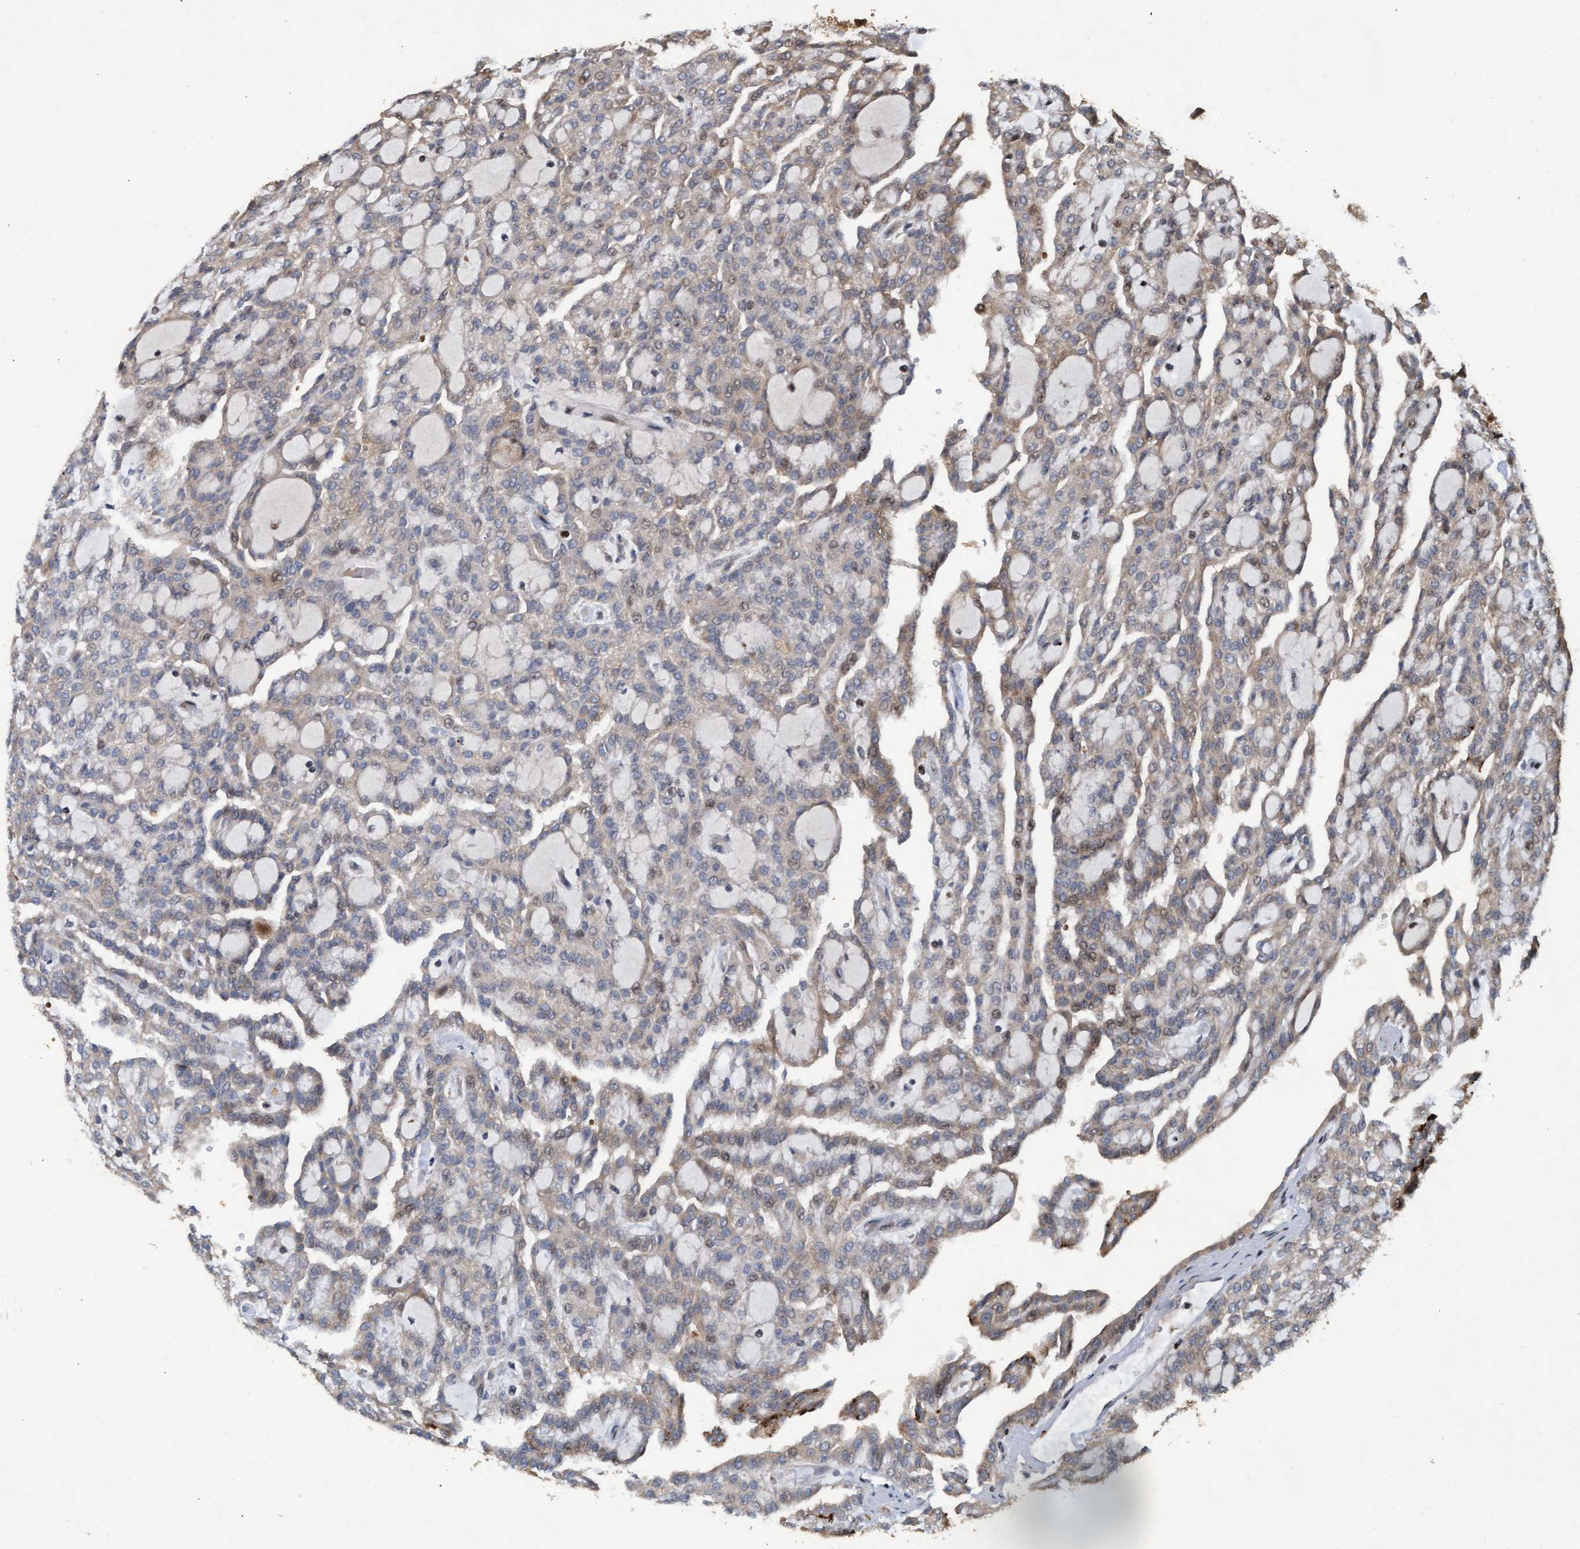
{"staining": {"intensity": "weak", "quantity": "25%-75%", "location": "cytoplasmic/membranous"}, "tissue": "renal cancer", "cell_type": "Tumor cells", "image_type": "cancer", "snomed": [{"axis": "morphology", "description": "Adenocarcinoma, NOS"}, {"axis": "topography", "description": "Kidney"}], "caption": "A histopathology image of renal cancer (adenocarcinoma) stained for a protein reveals weak cytoplasmic/membranous brown staining in tumor cells.", "gene": "KCNC2", "patient": {"sex": "male", "age": 63}}